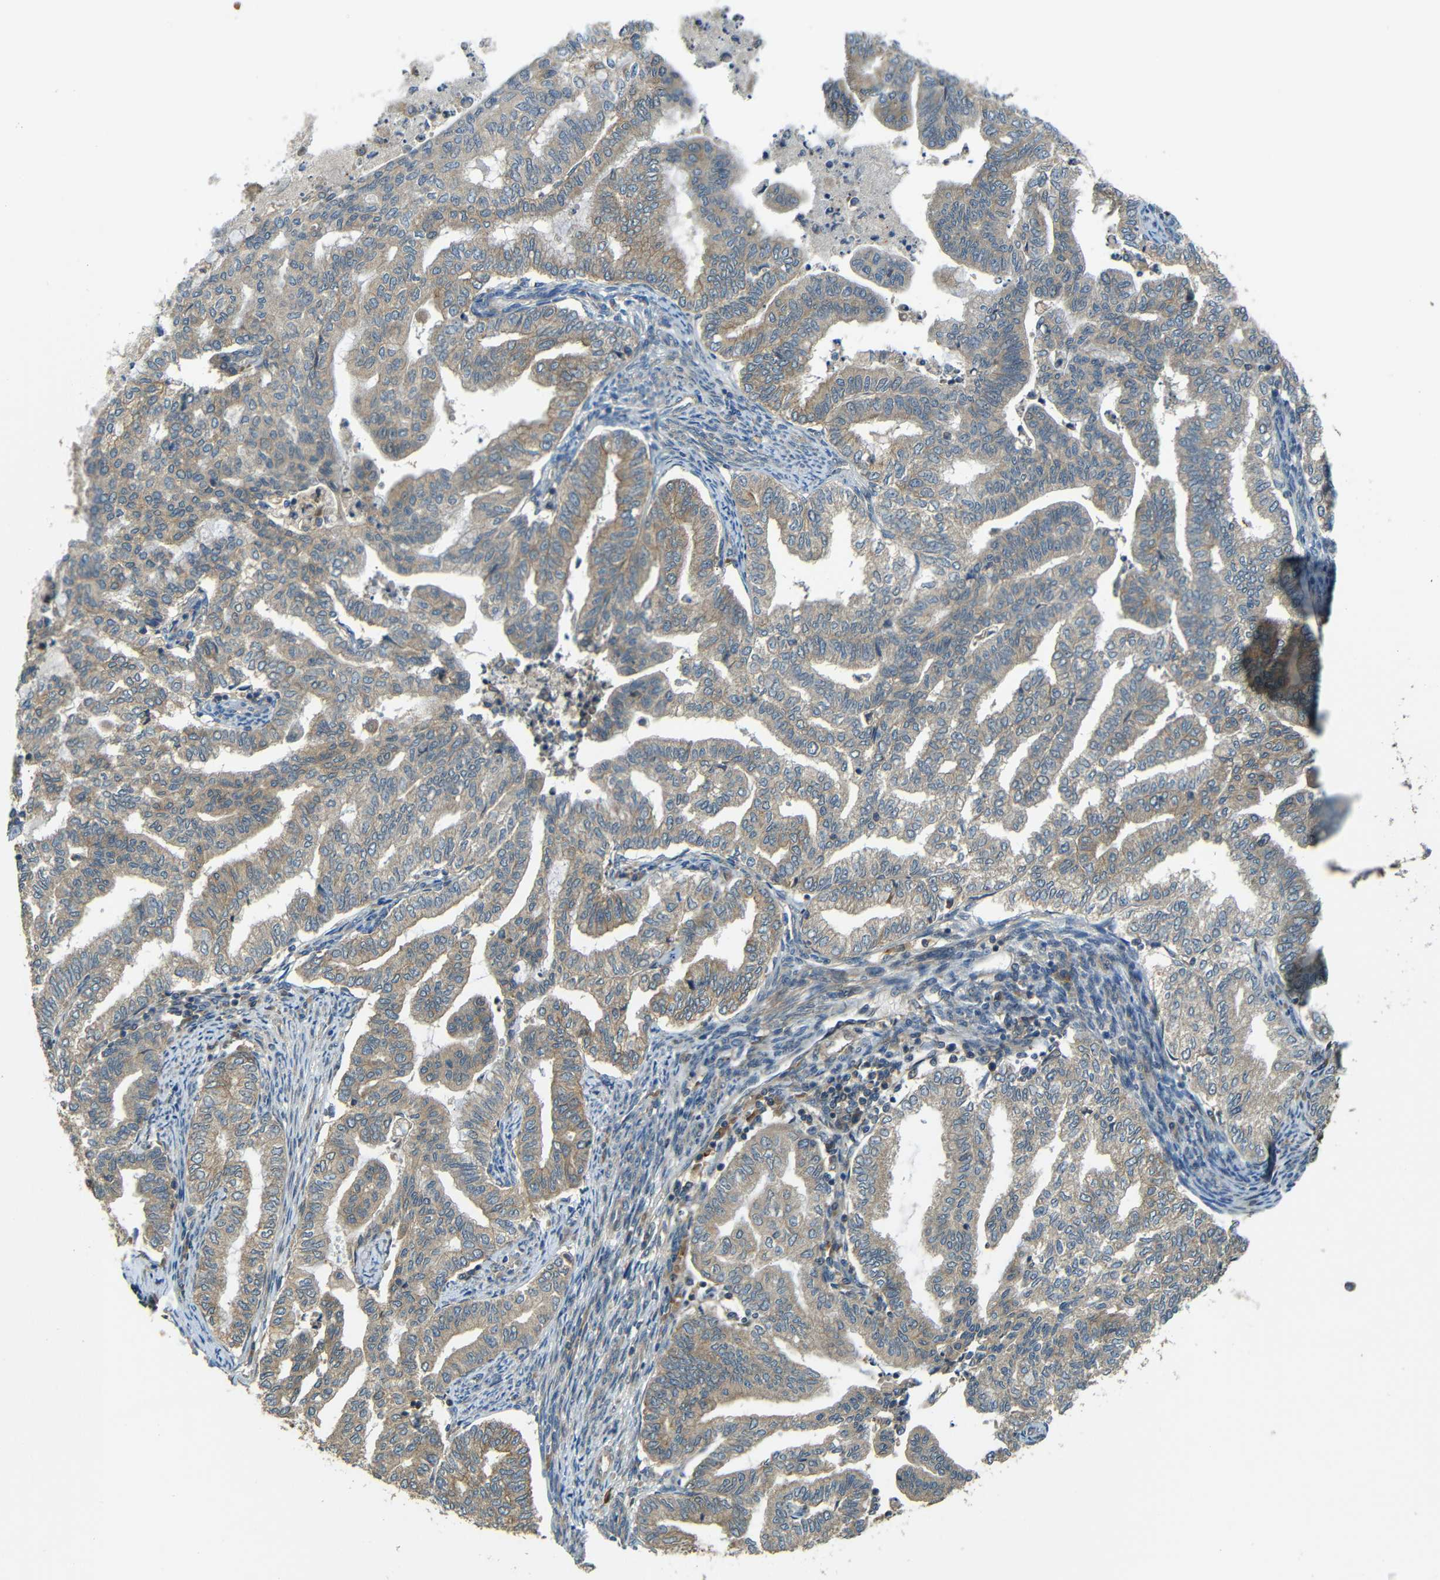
{"staining": {"intensity": "moderate", "quantity": ">75%", "location": "cytoplasmic/membranous"}, "tissue": "endometrial cancer", "cell_type": "Tumor cells", "image_type": "cancer", "snomed": [{"axis": "morphology", "description": "Adenocarcinoma, NOS"}, {"axis": "topography", "description": "Endometrium"}], "caption": "IHC image of neoplastic tissue: endometrial adenocarcinoma stained using IHC demonstrates medium levels of moderate protein expression localized specifically in the cytoplasmic/membranous of tumor cells, appearing as a cytoplasmic/membranous brown color.", "gene": "FNDC3A", "patient": {"sex": "female", "age": 79}}